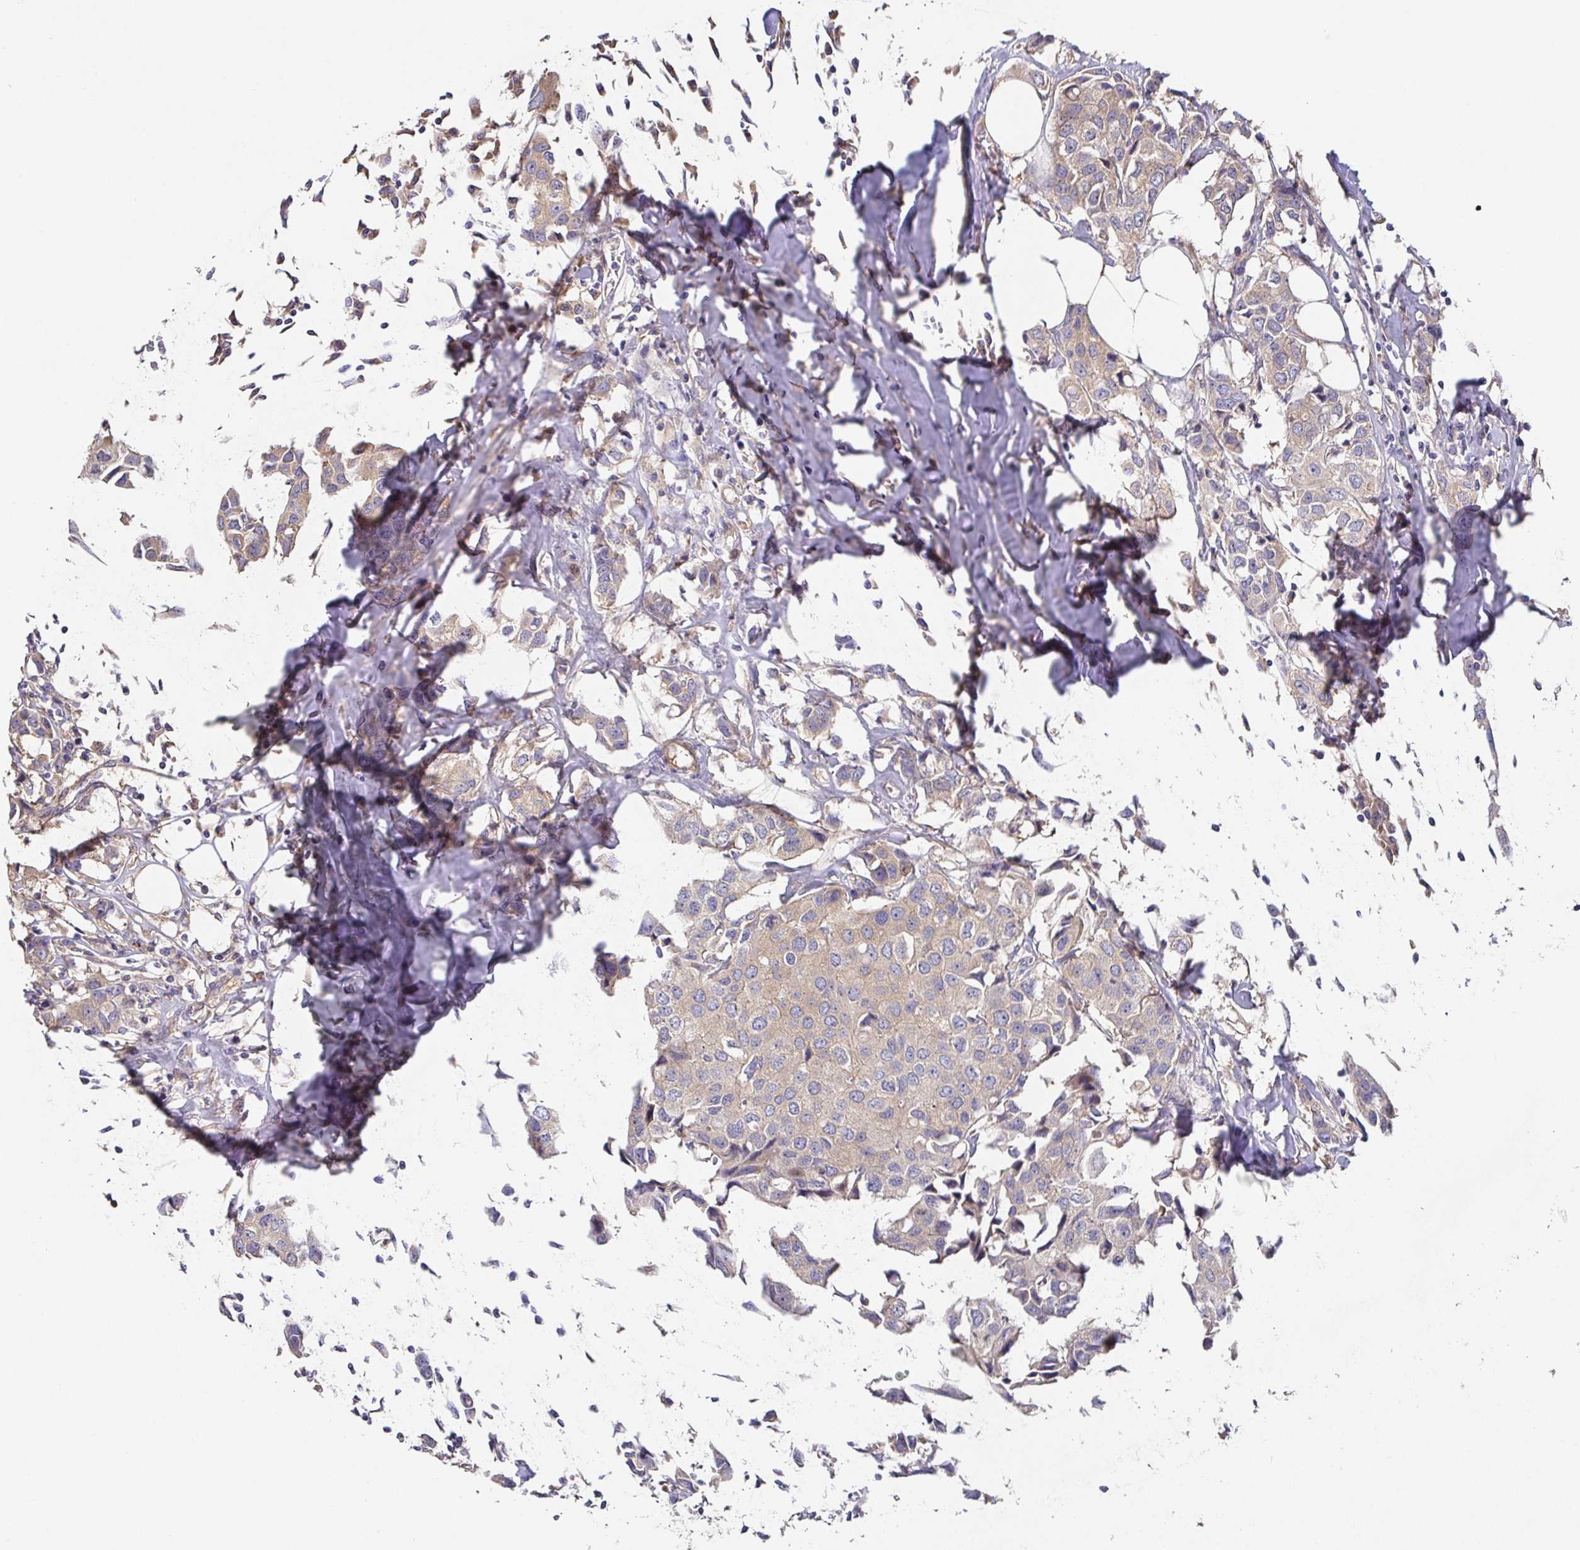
{"staining": {"intensity": "weak", "quantity": ">75%", "location": "cytoplasmic/membranous"}, "tissue": "breast cancer", "cell_type": "Tumor cells", "image_type": "cancer", "snomed": [{"axis": "morphology", "description": "Duct carcinoma"}, {"axis": "topography", "description": "Breast"}], "caption": "IHC staining of breast infiltrating ductal carcinoma, which displays low levels of weak cytoplasmic/membranous positivity in approximately >75% of tumor cells indicating weak cytoplasmic/membranous protein expression. The staining was performed using DAB (brown) for protein detection and nuclei were counterstained in hematoxylin (blue).", "gene": "EIF3D", "patient": {"sex": "female", "age": 80}}